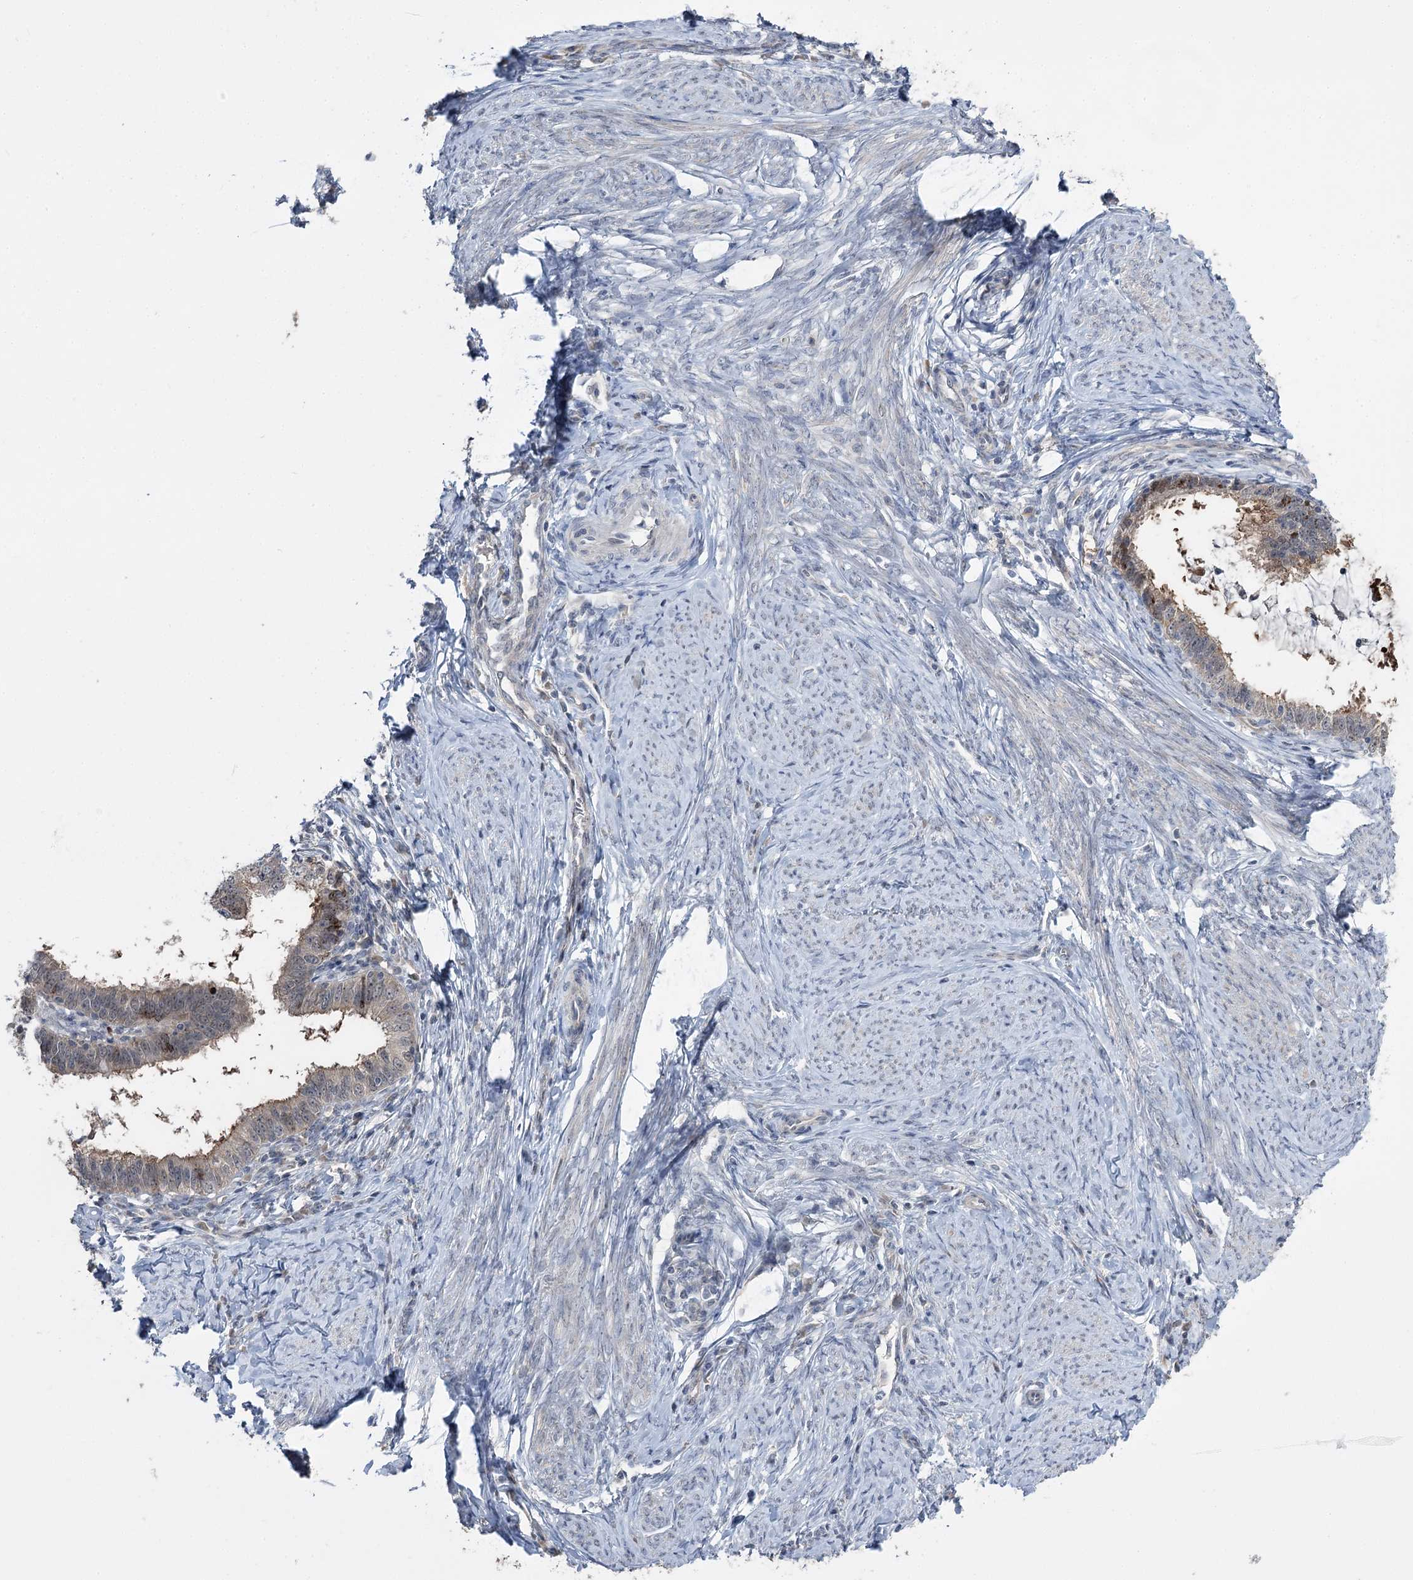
{"staining": {"intensity": "weak", "quantity": "<25%", "location": "cytoplasmic/membranous"}, "tissue": "cervical cancer", "cell_type": "Tumor cells", "image_type": "cancer", "snomed": [{"axis": "morphology", "description": "Adenocarcinoma, NOS"}, {"axis": "topography", "description": "Cervix"}], "caption": "Tumor cells are negative for protein expression in human cervical cancer (adenocarcinoma).", "gene": "PHYHIPL", "patient": {"sex": "female", "age": 36}}